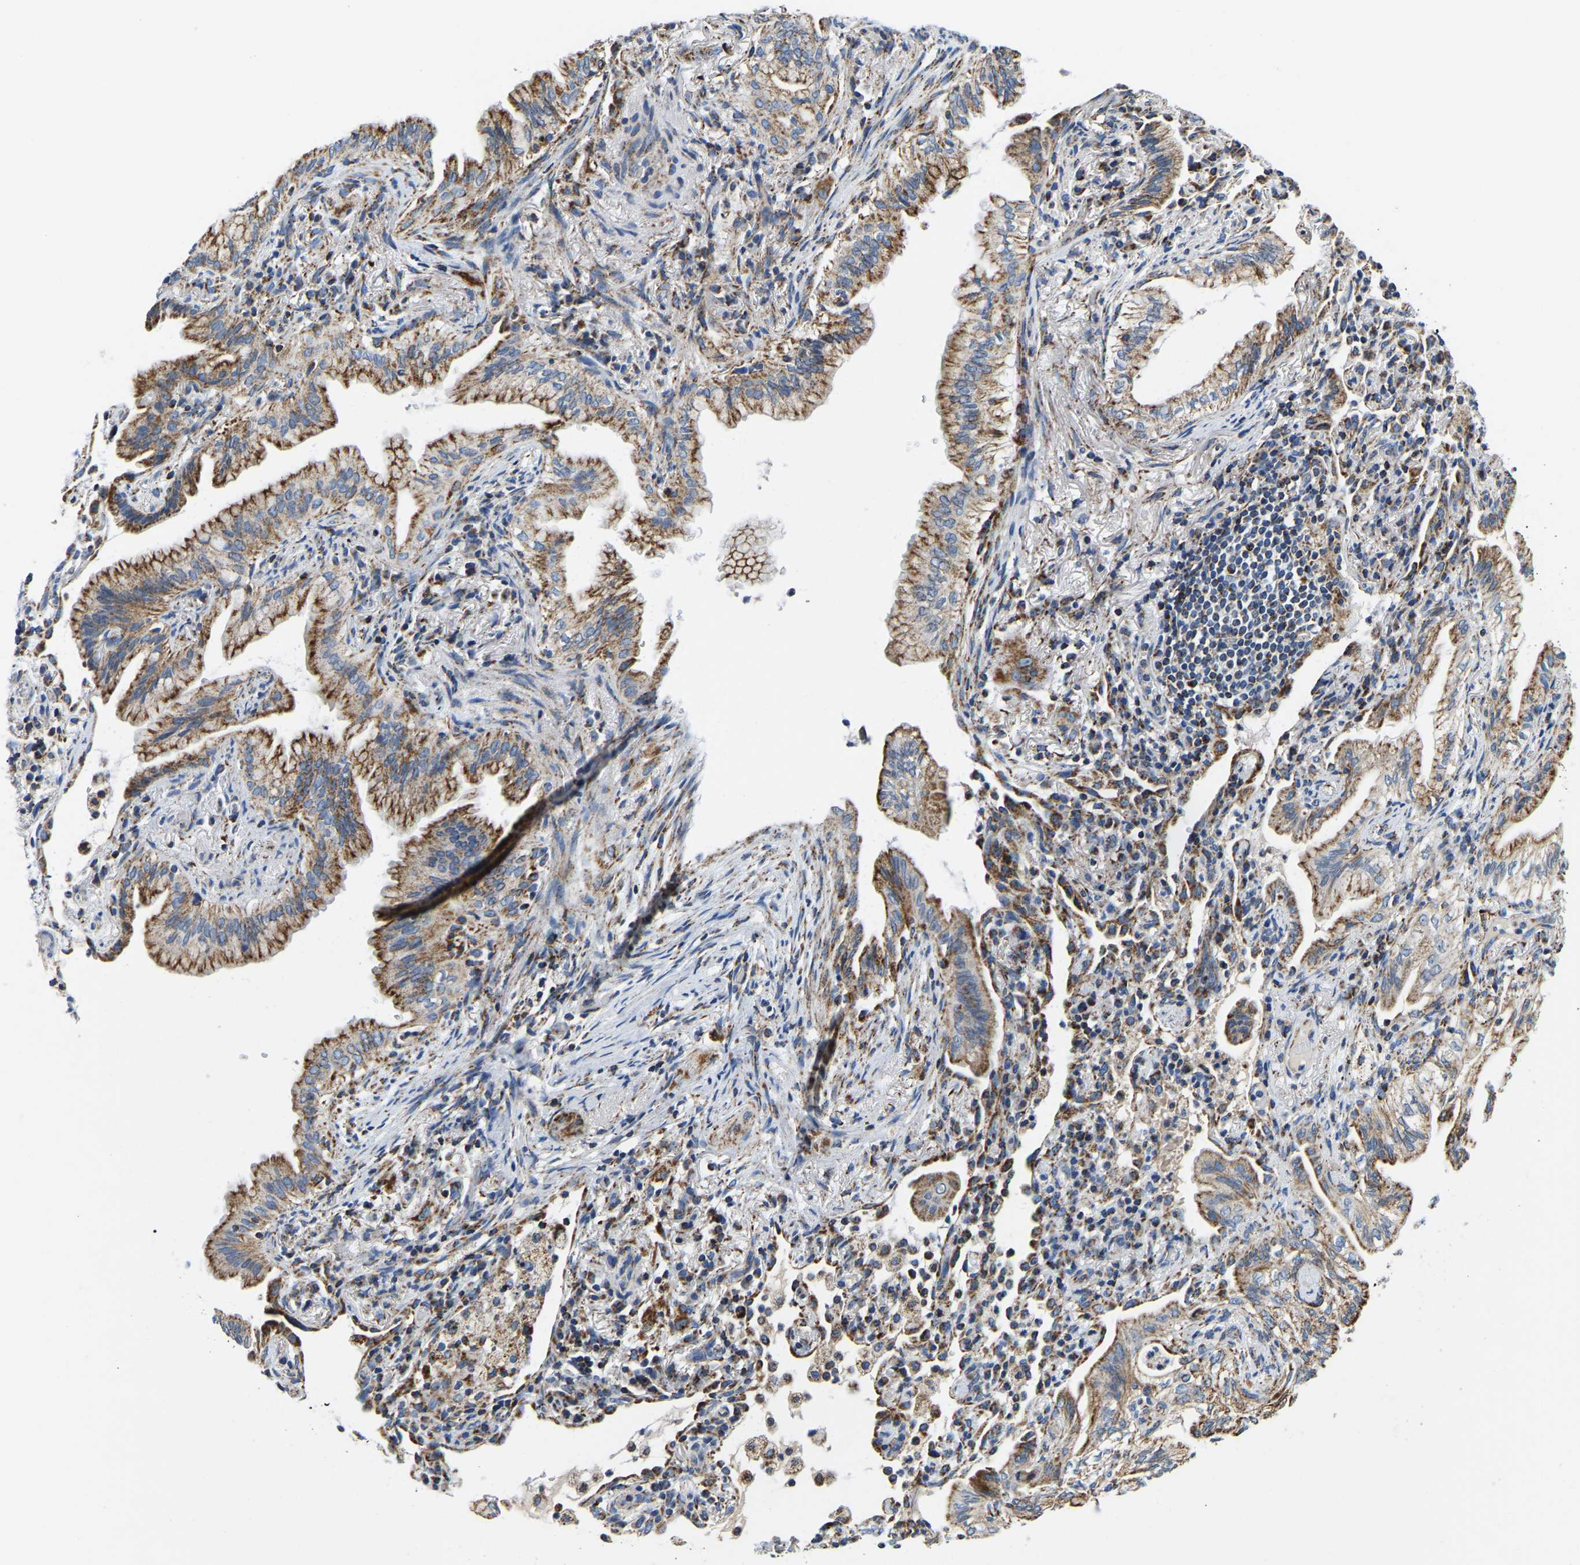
{"staining": {"intensity": "moderate", "quantity": ">75%", "location": "cytoplasmic/membranous"}, "tissue": "lung cancer", "cell_type": "Tumor cells", "image_type": "cancer", "snomed": [{"axis": "morphology", "description": "Adenocarcinoma, NOS"}, {"axis": "topography", "description": "Lung"}], "caption": "Human lung cancer (adenocarcinoma) stained with a protein marker reveals moderate staining in tumor cells.", "gene": "SFXN1", "patient": {"sex": "female", "age": 70}}